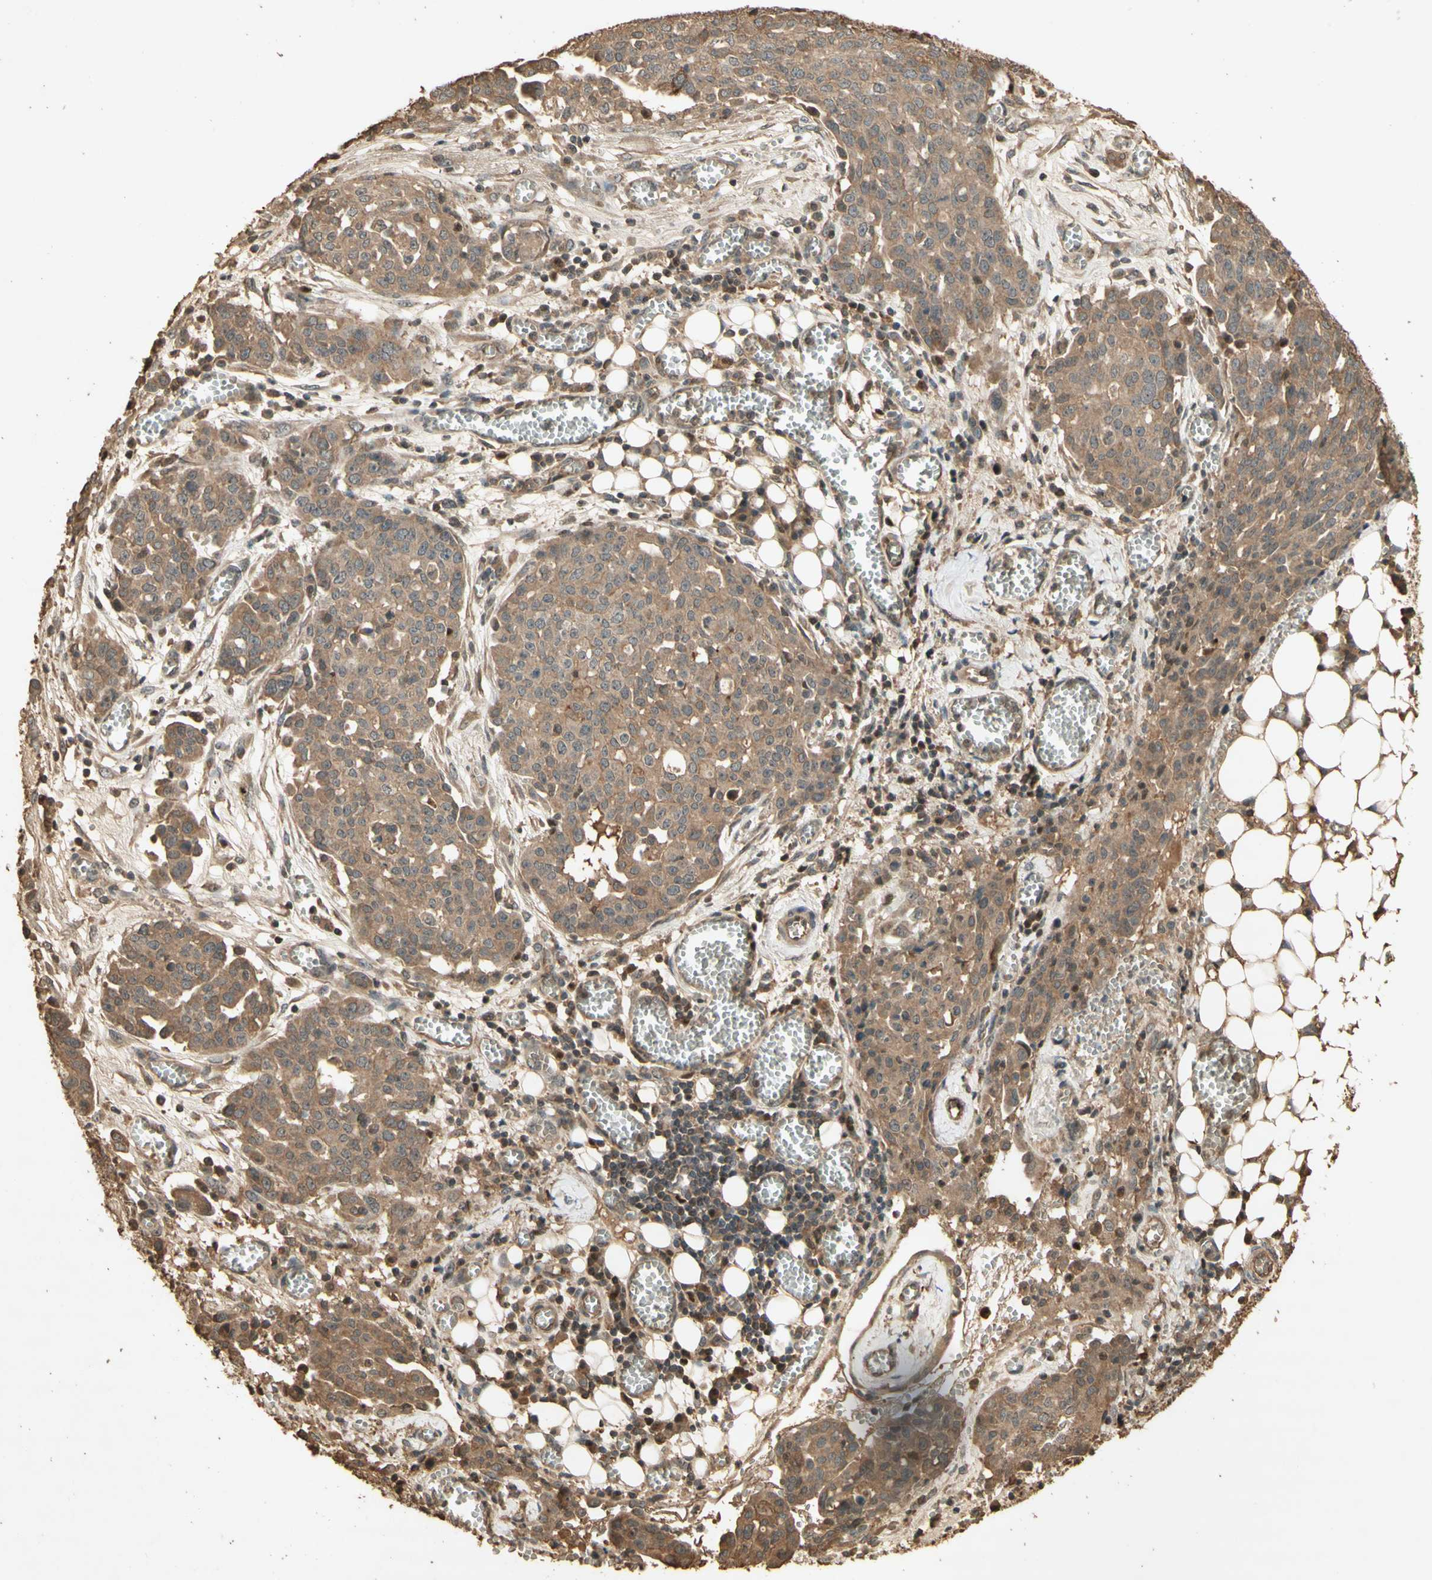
{"staining": {"intensity": "moderate", "quantity": ">75%", "location": "cytoplasmic/membranous"}, "tissue": "ovarian cancer", "cell_type": "Tumor cells", "image_type": "cancer", "snomed": [{"axis": "morphology", "description": "Cystadenocarcinoma, serous, NOS"}, {"axis": "topography", "description": "Soft tissue"}, {"axis": "topography", "description": "Ovary"}], "caption": "Ovarian serous cystadenocarcinoma stained with a protein marker demonstrates moderate staining in tumor cells.", "gene": "SMAD9", "patient": {"sex": "female", "age": 57}}